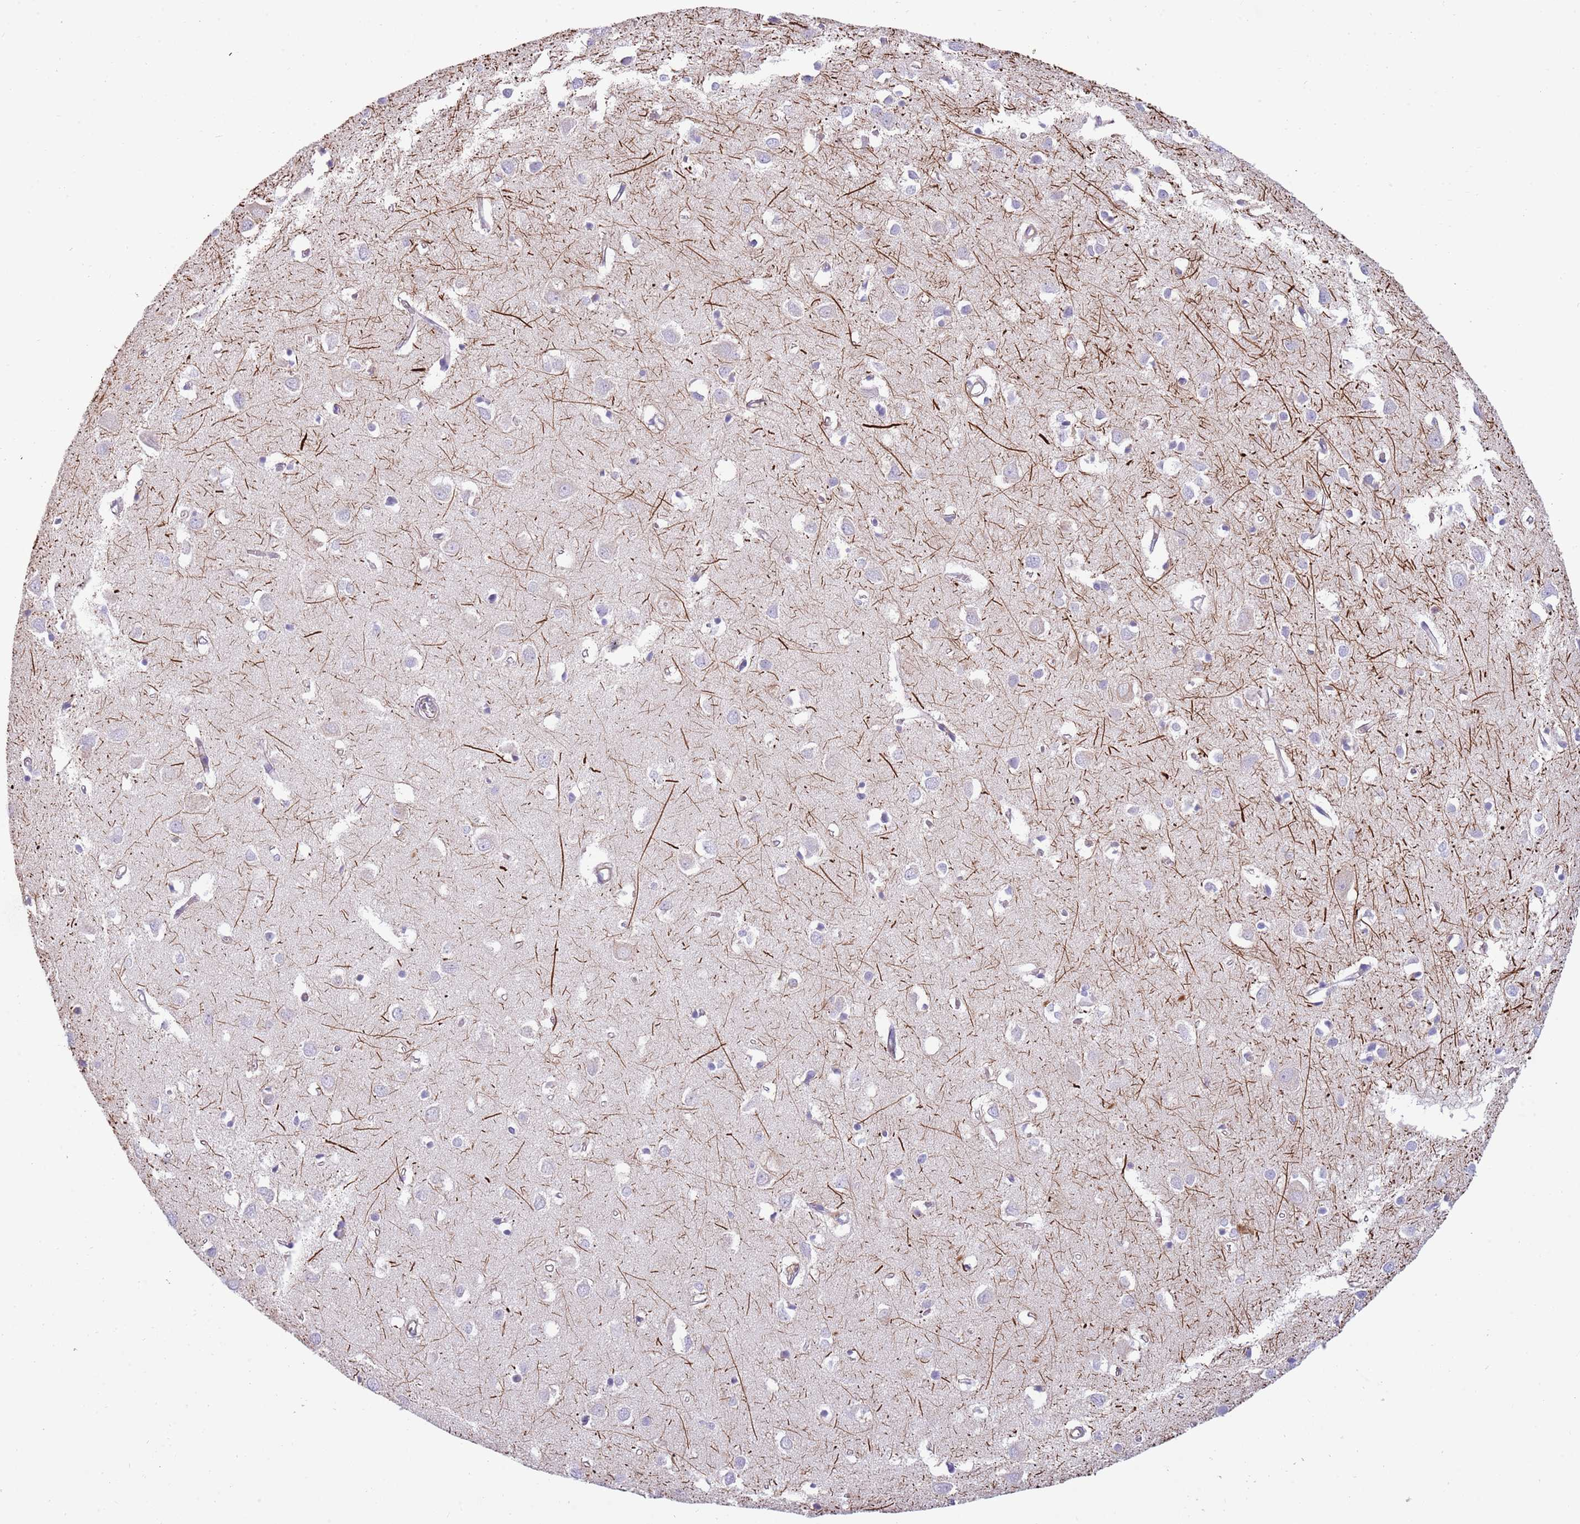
{"staining": {"intensity": "weak", "quantity": ">75%", "location": "cytoplasmic/membranous"}, "tissue": "cerebral cortex", "cell_type": "Endothelial cells", "image_type": "normal", "snomed": [{"axis": "morphology", "description": "Normal tissue, NOS"}, {"axis": "topography", "description": "Cerebral cortex"}], "caption": "Cerebral cortex stained for a protein (brown) exhibits weak cytoplasmic/membranous positive expression in approximately >75% of endothelial cells.", "gene": "MOGAT1", "patient": {"sex": "female", "age": 64}}